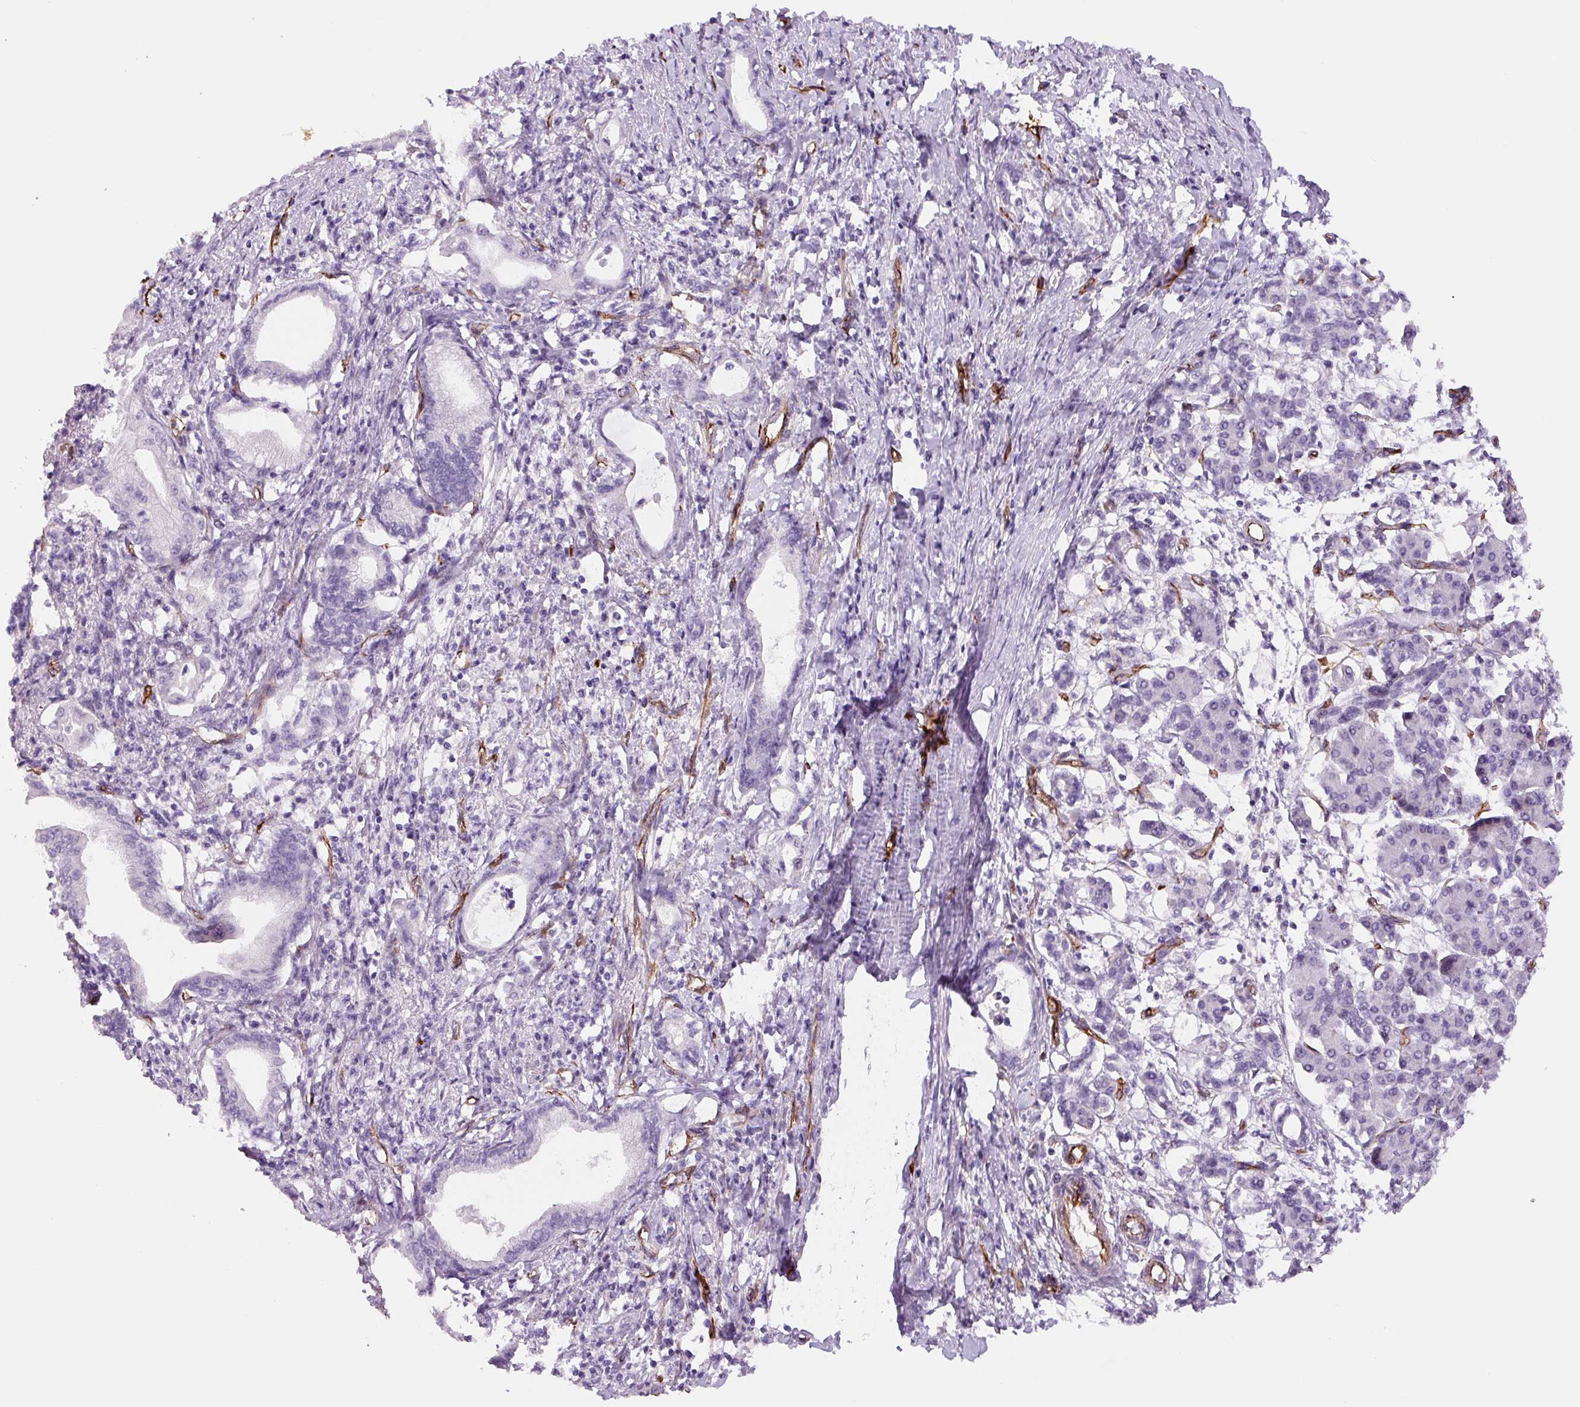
{"staining": {"intensity": "negative", "quantity": "none", "location": "none"}, "tissue": "pancreatic cancer", "cell_type": "Tumor cells", "image_type": "cancer", "snomed": [{"axis": "morphology", "description": "Adenocarcinoma, NOS"}, {"axis": "topography", "description": "Pancreas"}], "caption": "Immunohistochemistry micrograph of human pancreatic adenocarcinoma stained for a protein (brown), which demonstrates no staining in tumor cells.", "gene": "NES", "patient": {"sex": "female", "age": 55}}